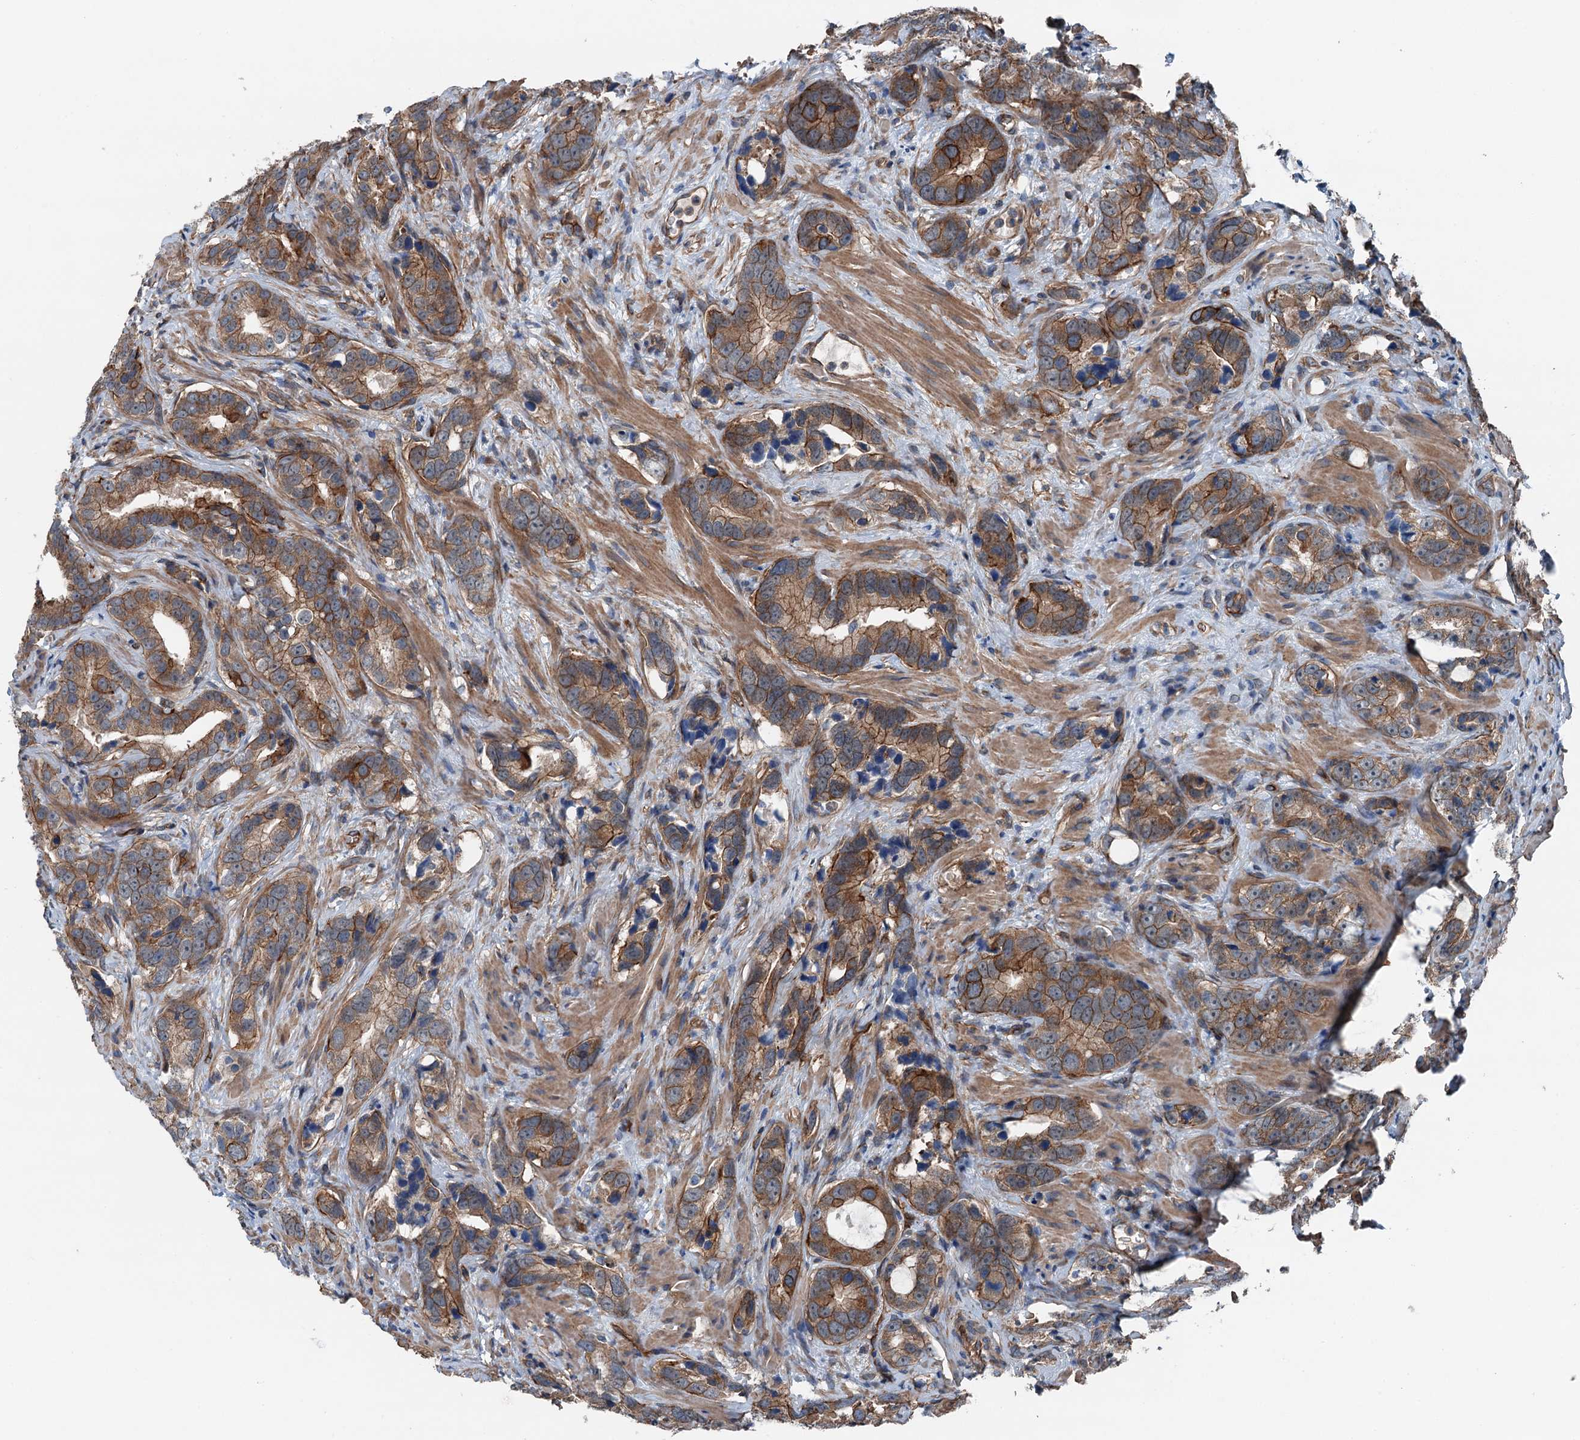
{"staining": {"intensity": "moderate", "quantity": ">75%", "location": "cytoplasmic/membranous"}, "tissue": "prostate cancer", "cell_type": "Tumor cells", "image_type": "cancer", "snomed": [{"axis": "morphology", "description": "Adenocarcinoma, High grade"}, {"axis": "topography", "description": "Prostate"}], "caption": "Protein staining shows moderate cytoplasmic/membranous positivity in approximately >75% of tumor cells in adenocarcinoma (high-grade) (prostate).", "gene": "NMRAL1", "patient": {"sex": "male", "age": 62}}